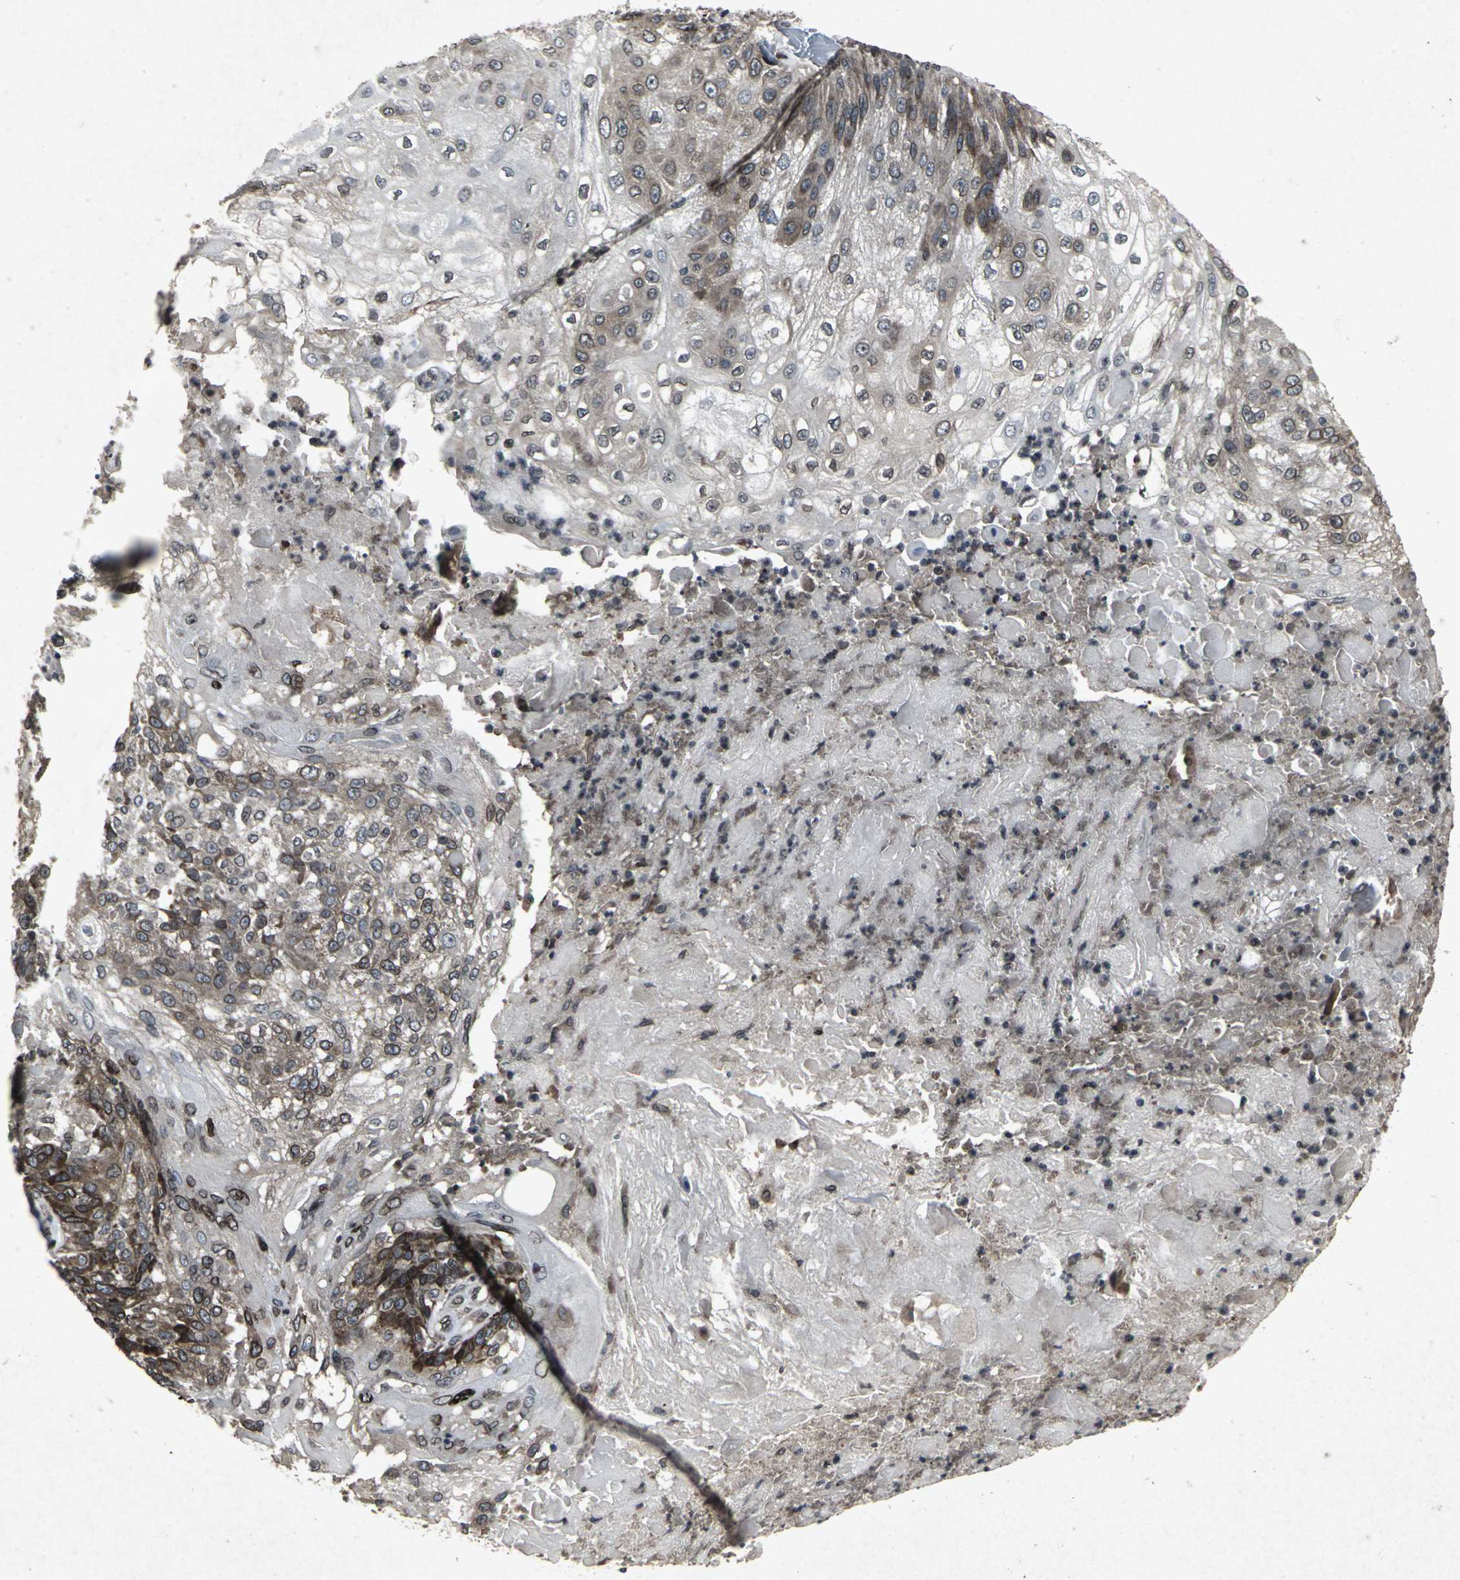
{"staining": {"intensity": "strong", "quantity": "25%-75%", "location": "cytoplasmic/membranous,nuclear"}, "tissue": "skin cancer", "cell_type": "Tumor cells", "image_type": "cancer", "snomed": [{"axis": "morphology", "description": "Normal tissue, NOS"}, {"axis": "morphology", "description": "Squamous cell carcinoma, NOS"}, {"axis": "topography", "description": "Skin"}], "caption": "The immunohistochemical stain highlights strong cytoplasmic/membranous and nuclear expression in tumor cells of skin cancer (squamous cell carcinoma) tissue.", "gene": "SH2B3", "patient": {"sex": "female", "age": 83}}